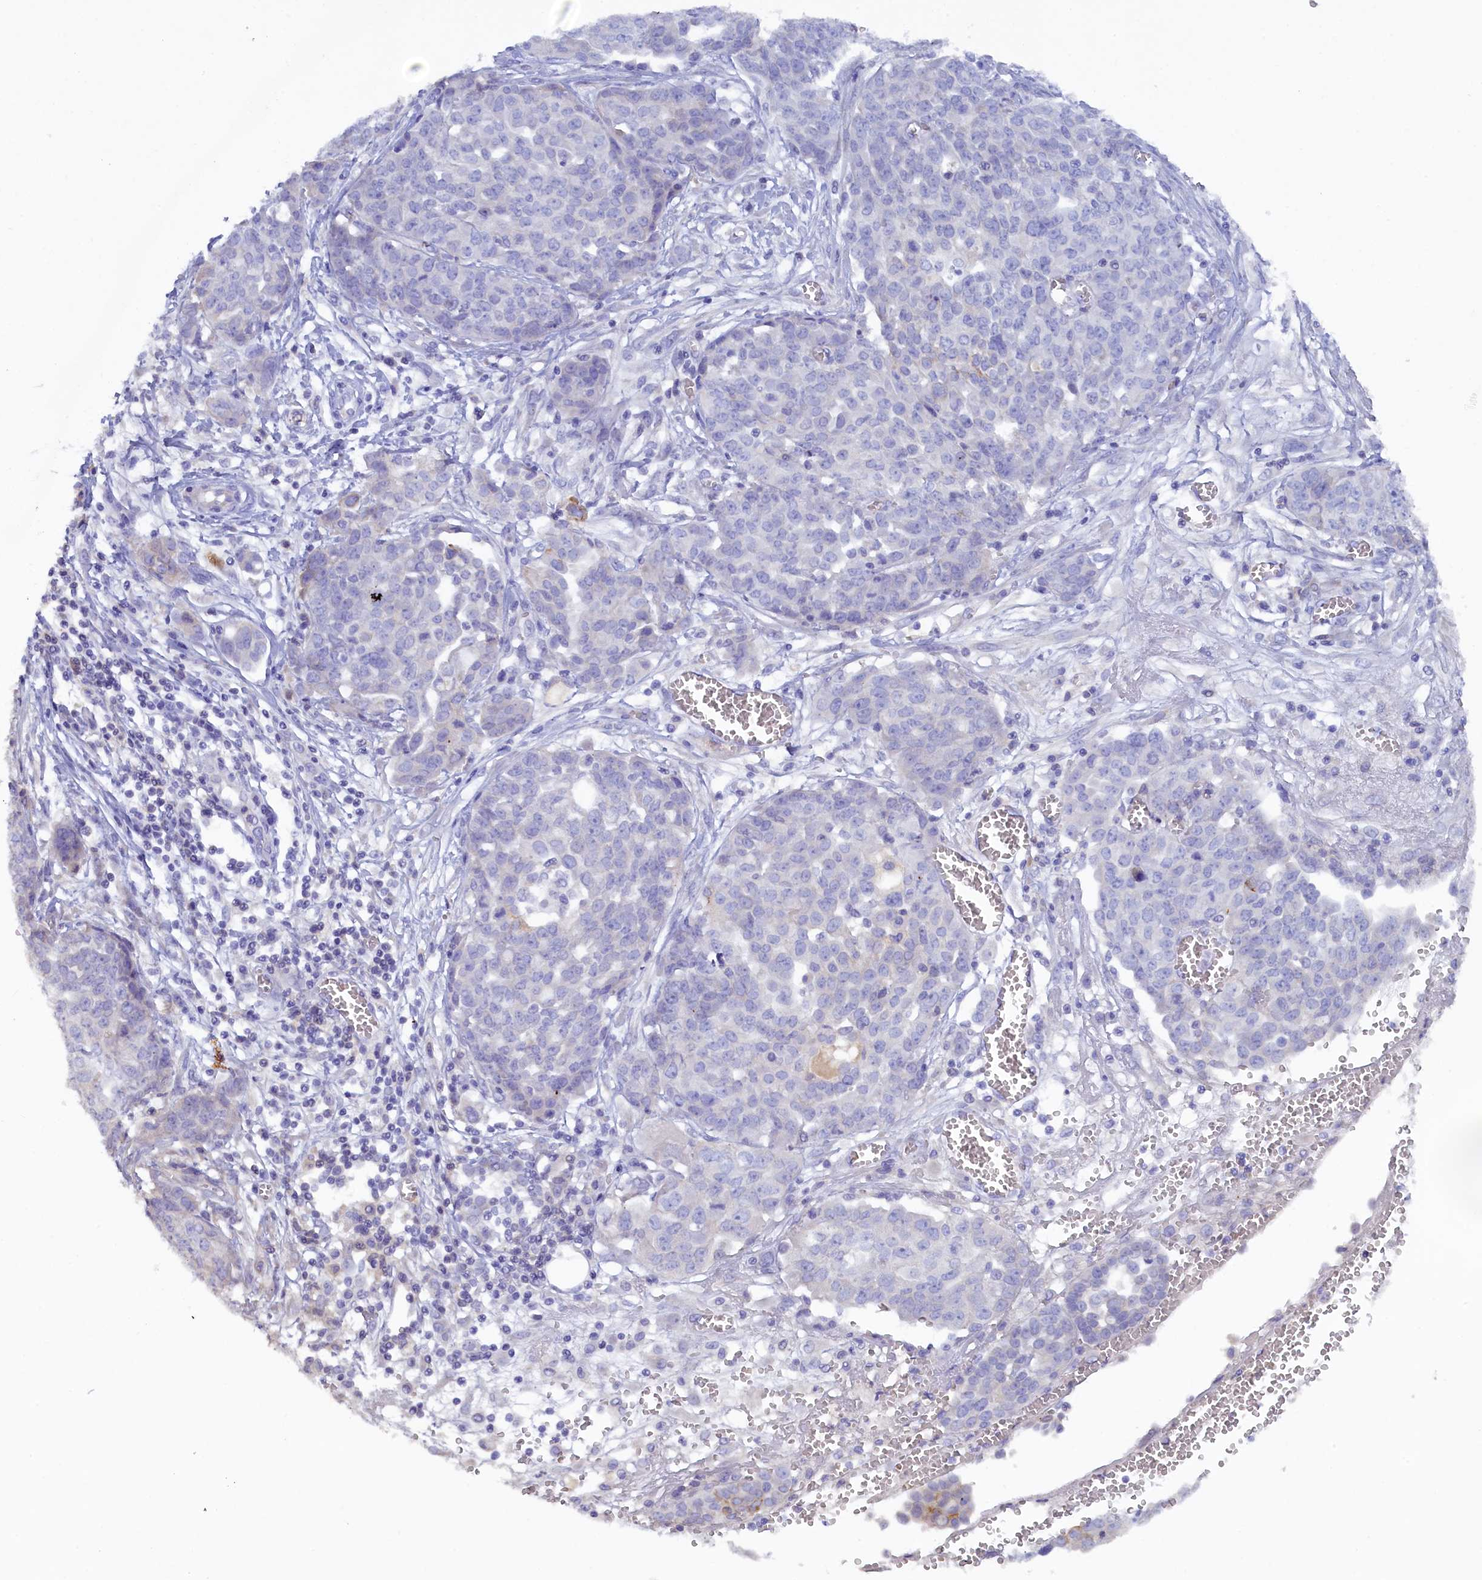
{"staining": {"intensity": "moderate", "quantity": "<25%", "location": "cytoplasmic/membranous"}, "tissue": "ovarian cancer", "cell_type": "Tumor cells", "image_type": "cancer", "snomed": [{"axis": "morphology", "description": "Cystadenocarcinoma, serous, NOS"}, {"axis": "topography", "description": "Soft tissue"}, {"axis": "topography", "description": "Ovary"}], "caption": "IHC histopathology image of neoplastic tissue: ovarian cancer stained using immunohistochemistry (IHC) reveals low levels of moderate protein expression localized specifically in the cytoplasmic/membranous of tumor cells, appearing as a cytoplasmic/membranous brown color.", "gene": "MYADML2", "patient": {"sex": "female", "age": 57}}